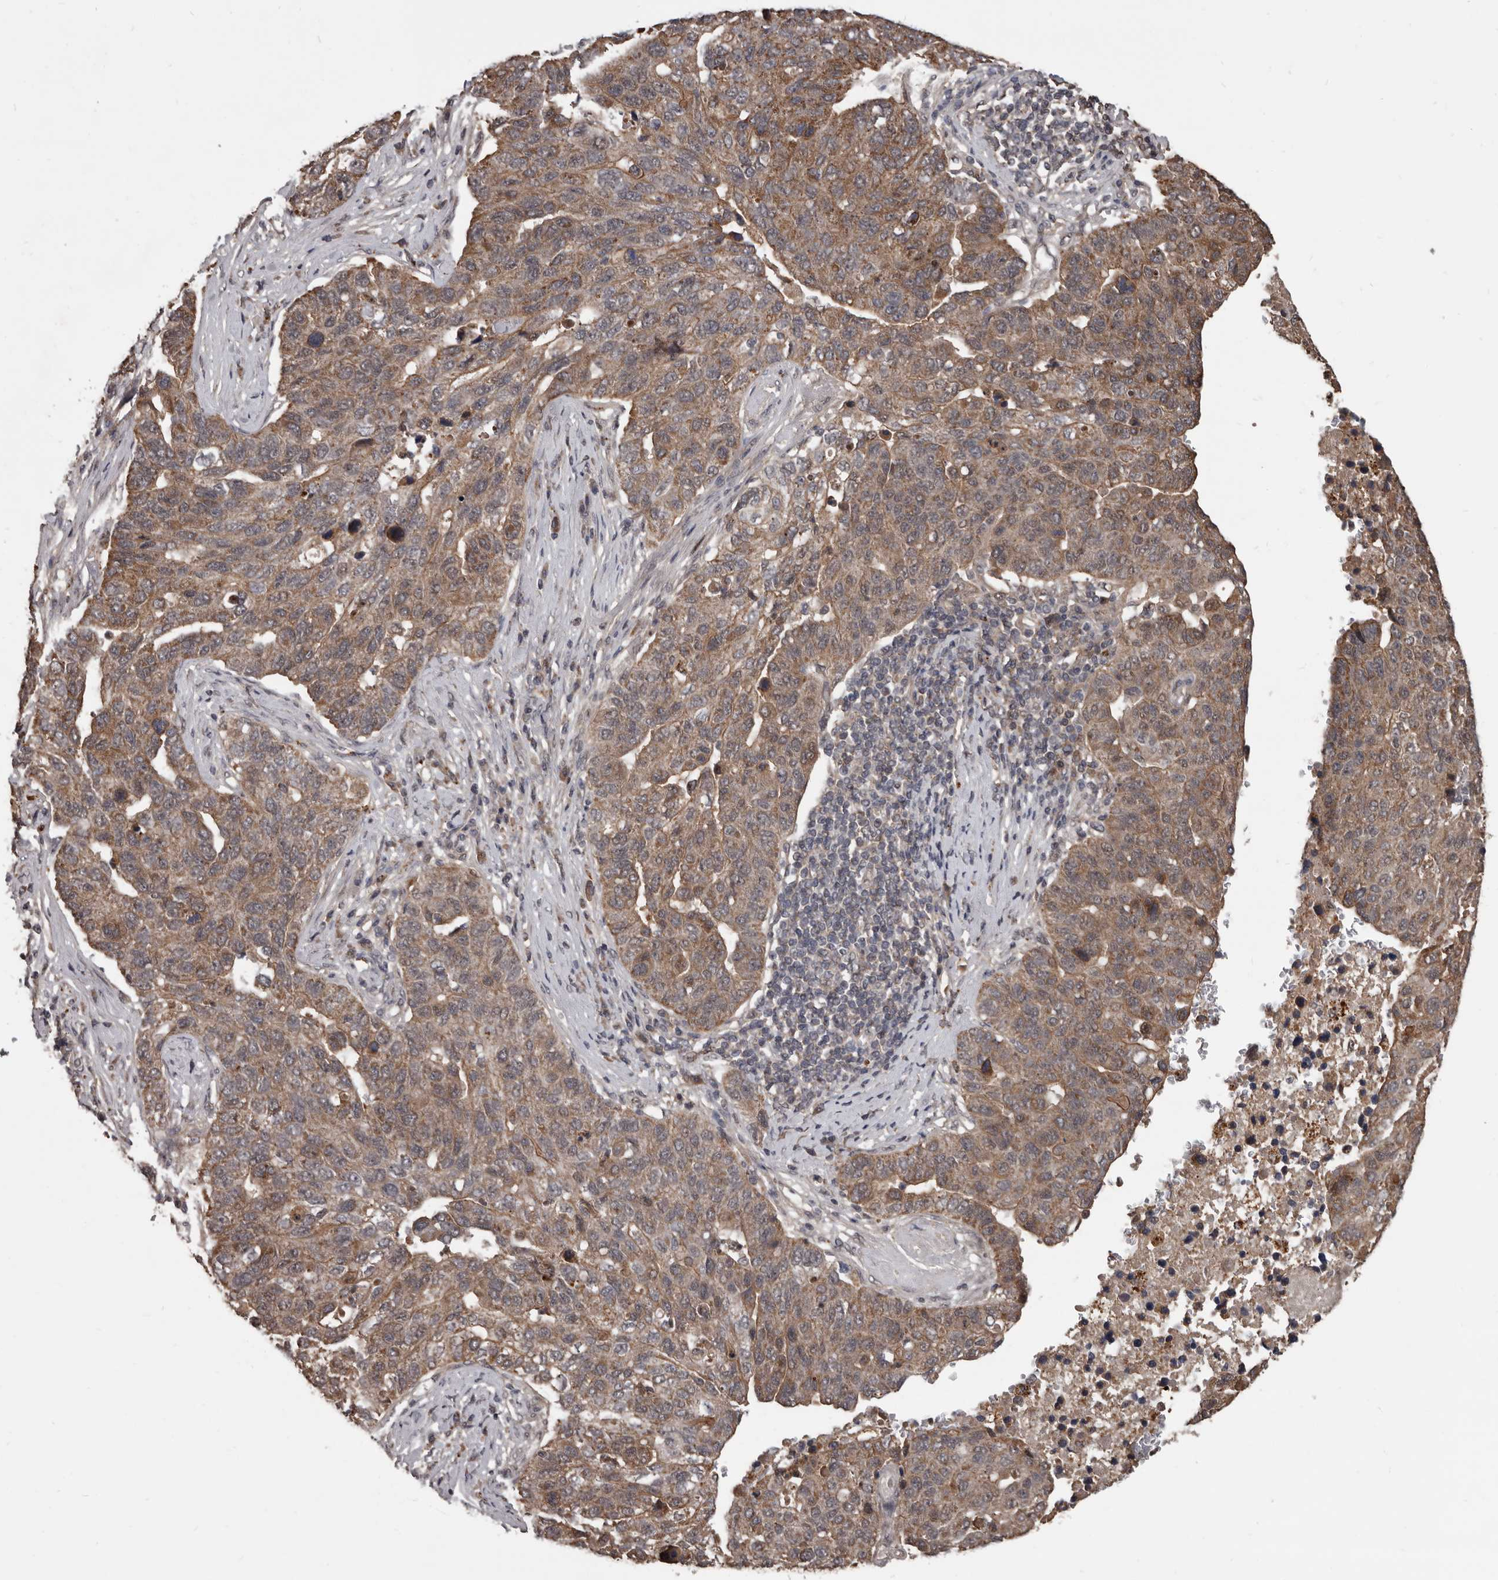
{"staining": {"intensity": "moderate", "quantity": ">75%", "location": "cytoplasmic/membranous"}, "tissue": "pancreatic cancer", "cell_type": "Tumor cells", "image_type": "cancer", "snomed": [{"axis": "morphology", "description": "Adenocarcinoma, NOS"}, {"axis": "topography", "description": "Pancreas"}], "caption": "Tumor cells show medium levels of moderate cytoplasmic/membranous staining in approximately >75% of cells in pancreatic cancer (adenocarcinoma).", "gene": "AHR", "patient": {"sex": "female", "age": 61}}